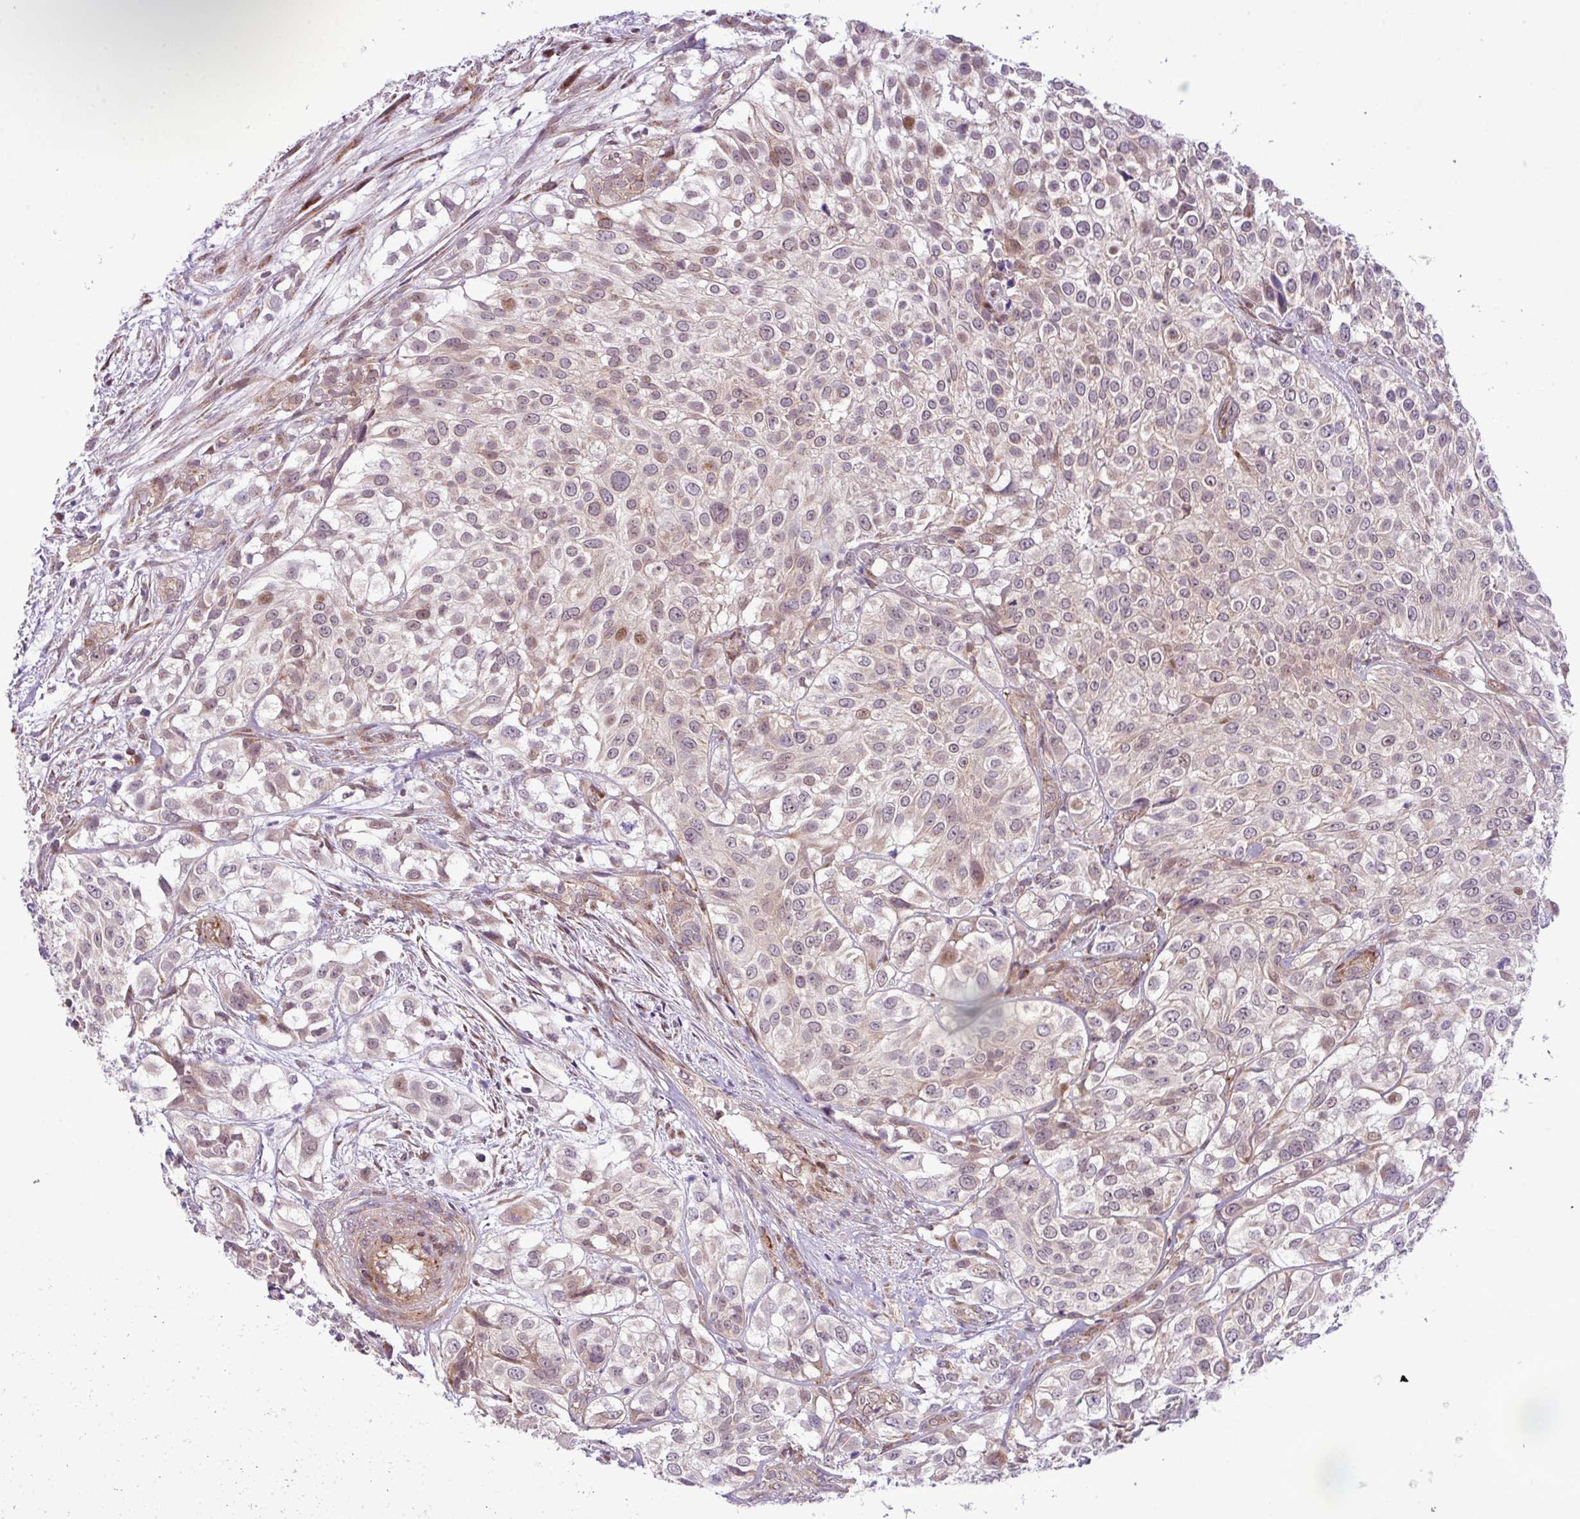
{"staining": {"intensity": "moderate", "quantity": "<25%", "location": "cytoplasmic/membranous,nuclear"}, "tissue": "urothelial cancer", "cell_type": "Tumor cells", "image_type": "cancer", "snomed": [{"axis": "morphology", "description": "Urothelial carcinoma, High grade"}, {"axis": "topography", "description": "Urinary bladder"}], "caption": "IHC of urothelial cancer reveals low levels of moderate cytoplasmic/membranous and nuclear expression in approximately <25% of tumor cells. (Stains: DAB in brown, nuclei in blue, Microscopy: brightfield microscopy at high magnification).", "gene": "B3GNT9", "patient": {"sex": "male", "age": 56}}